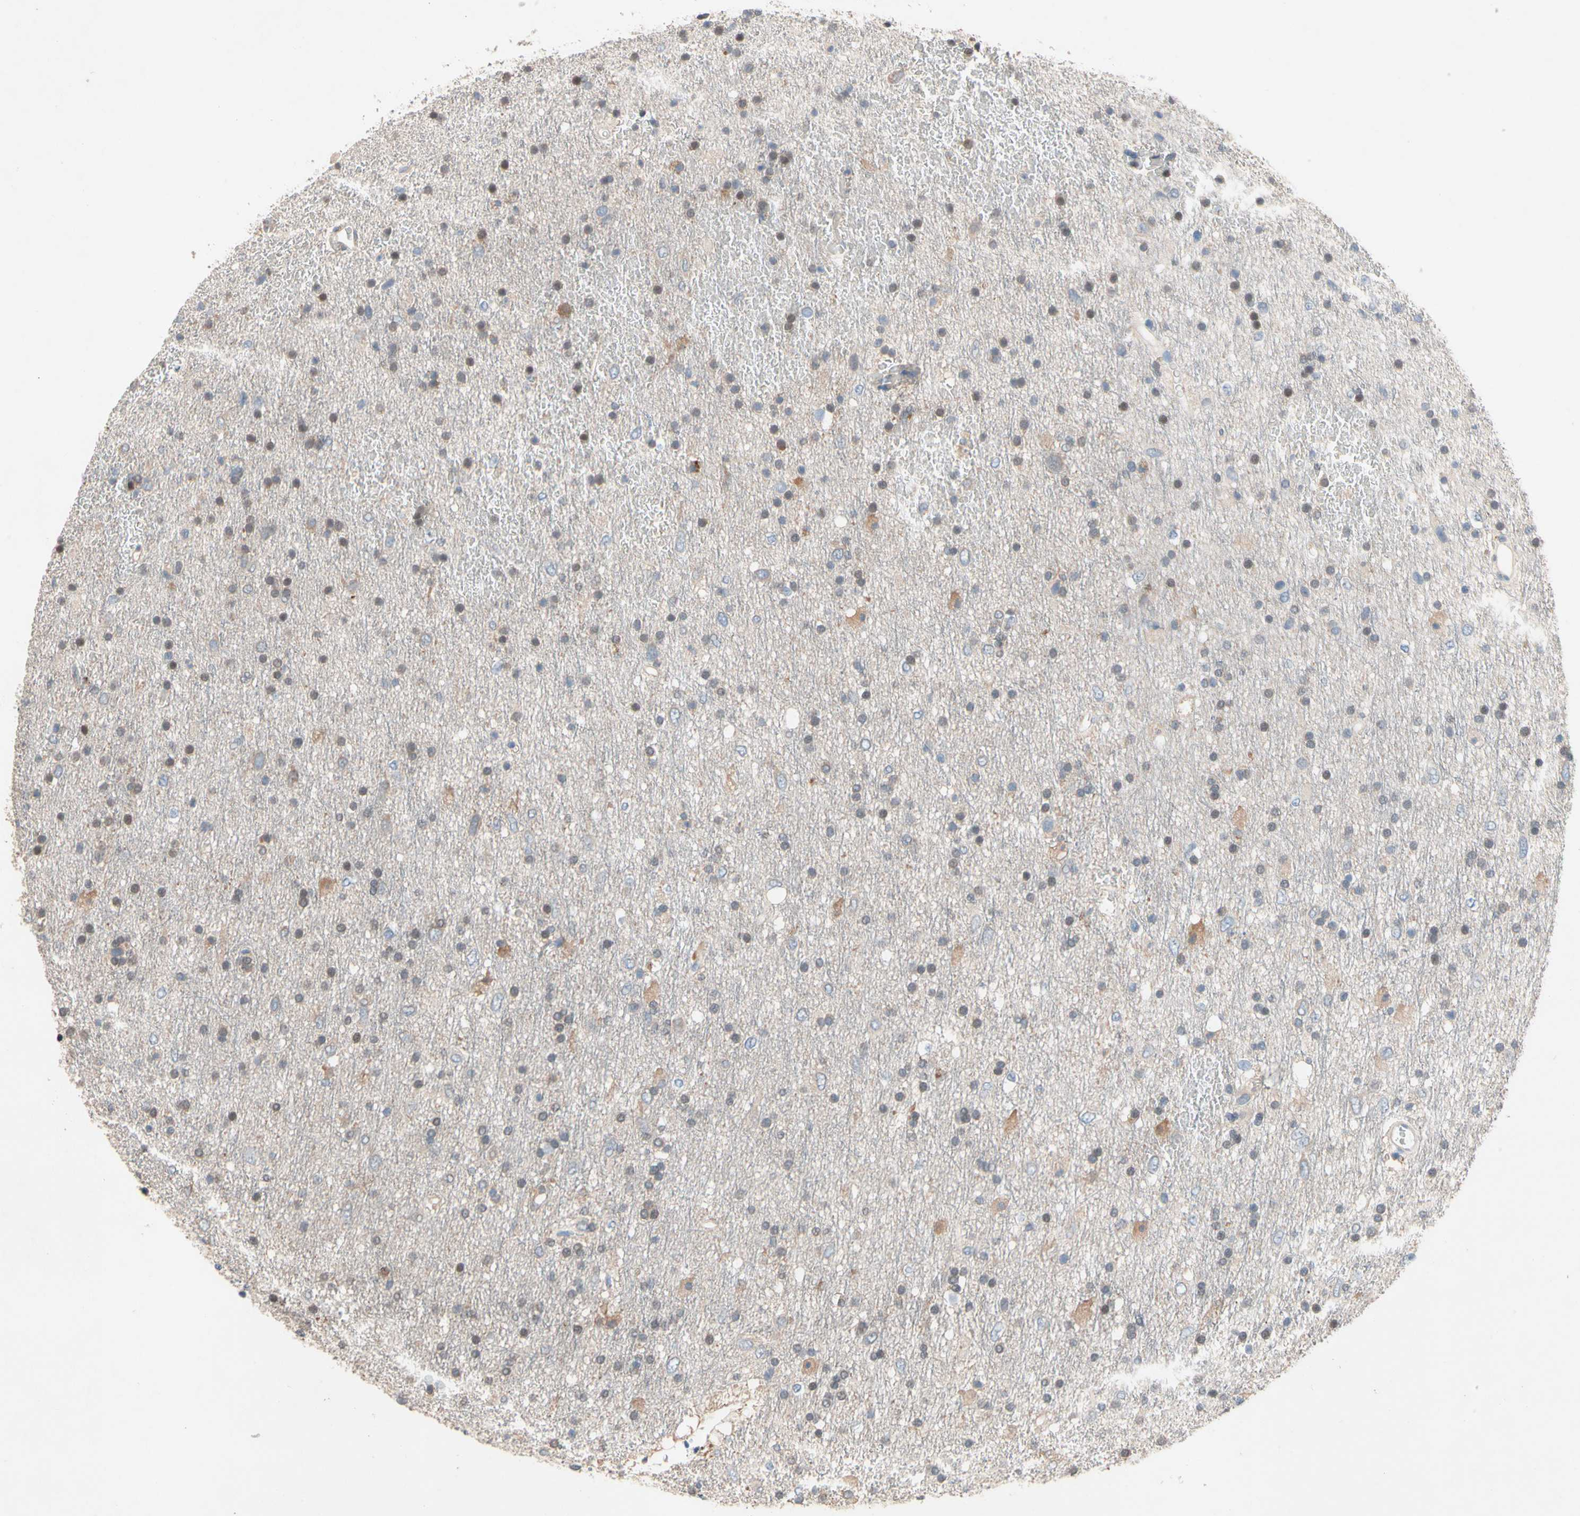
{"staining": {"intensity": "weak", "quantity": "25%-75%", "location": "nuclear"}, "tissue": "glioma", "cell_type": "Tumor cells", "image_type": "cancer", "snomed": [{"axis": "morphology", "description": "Glioma, malignant, Low grade"}, {"axis": "topography", "description": "Brain"}], "caption": "This photomicrograph shows malignant low-grade glioma stained with immunohistochemistry (IHC) to label a protein in brown. The nuclear of tumor cells show weak positivity for the protein. Nuclei are counter-stained blue.", "gene": "PRDX4", "patient": {"sex": "male", "age": 77}}